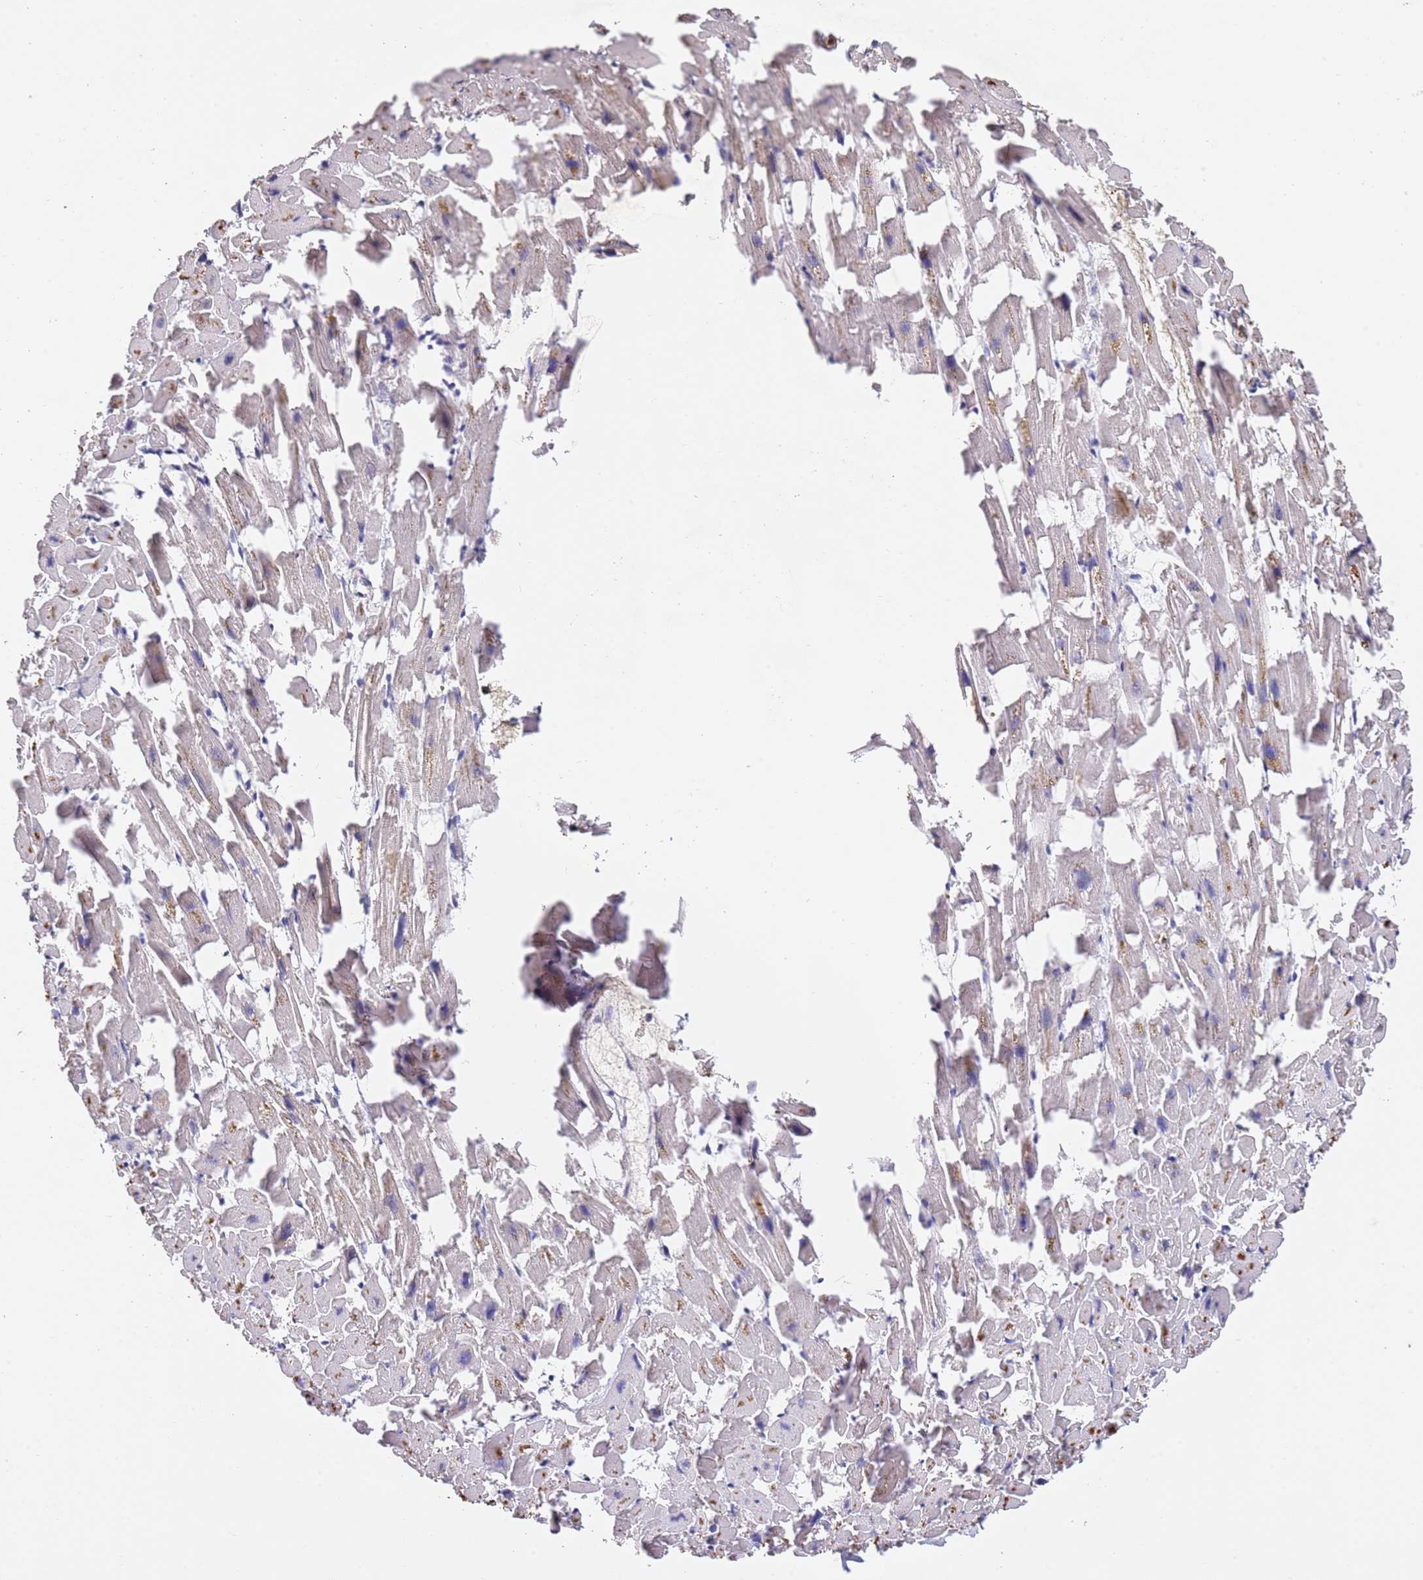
{"staining": {"intensity": "weak", "quantity": "25%-75%", "location": "cytoplasmic/membranous"}, "tissue": "heart muscle", "cell_type": "Cardiomyocytes", "image_type": "normal", "snomed": [{"axis": "morphology", "description": "Normal tissue, NOS"}, {"axis": "topography", "description": "Heart"}], "caption": "Immunohistochemical staining of normal human heart muscle demonstrates low levels of weak cytoplasmic/membranous positivity in about 25%-75% of cardiomyocytes.", "gene": "OSBPL2", "patient": {"sex": "female", "age": 64}}